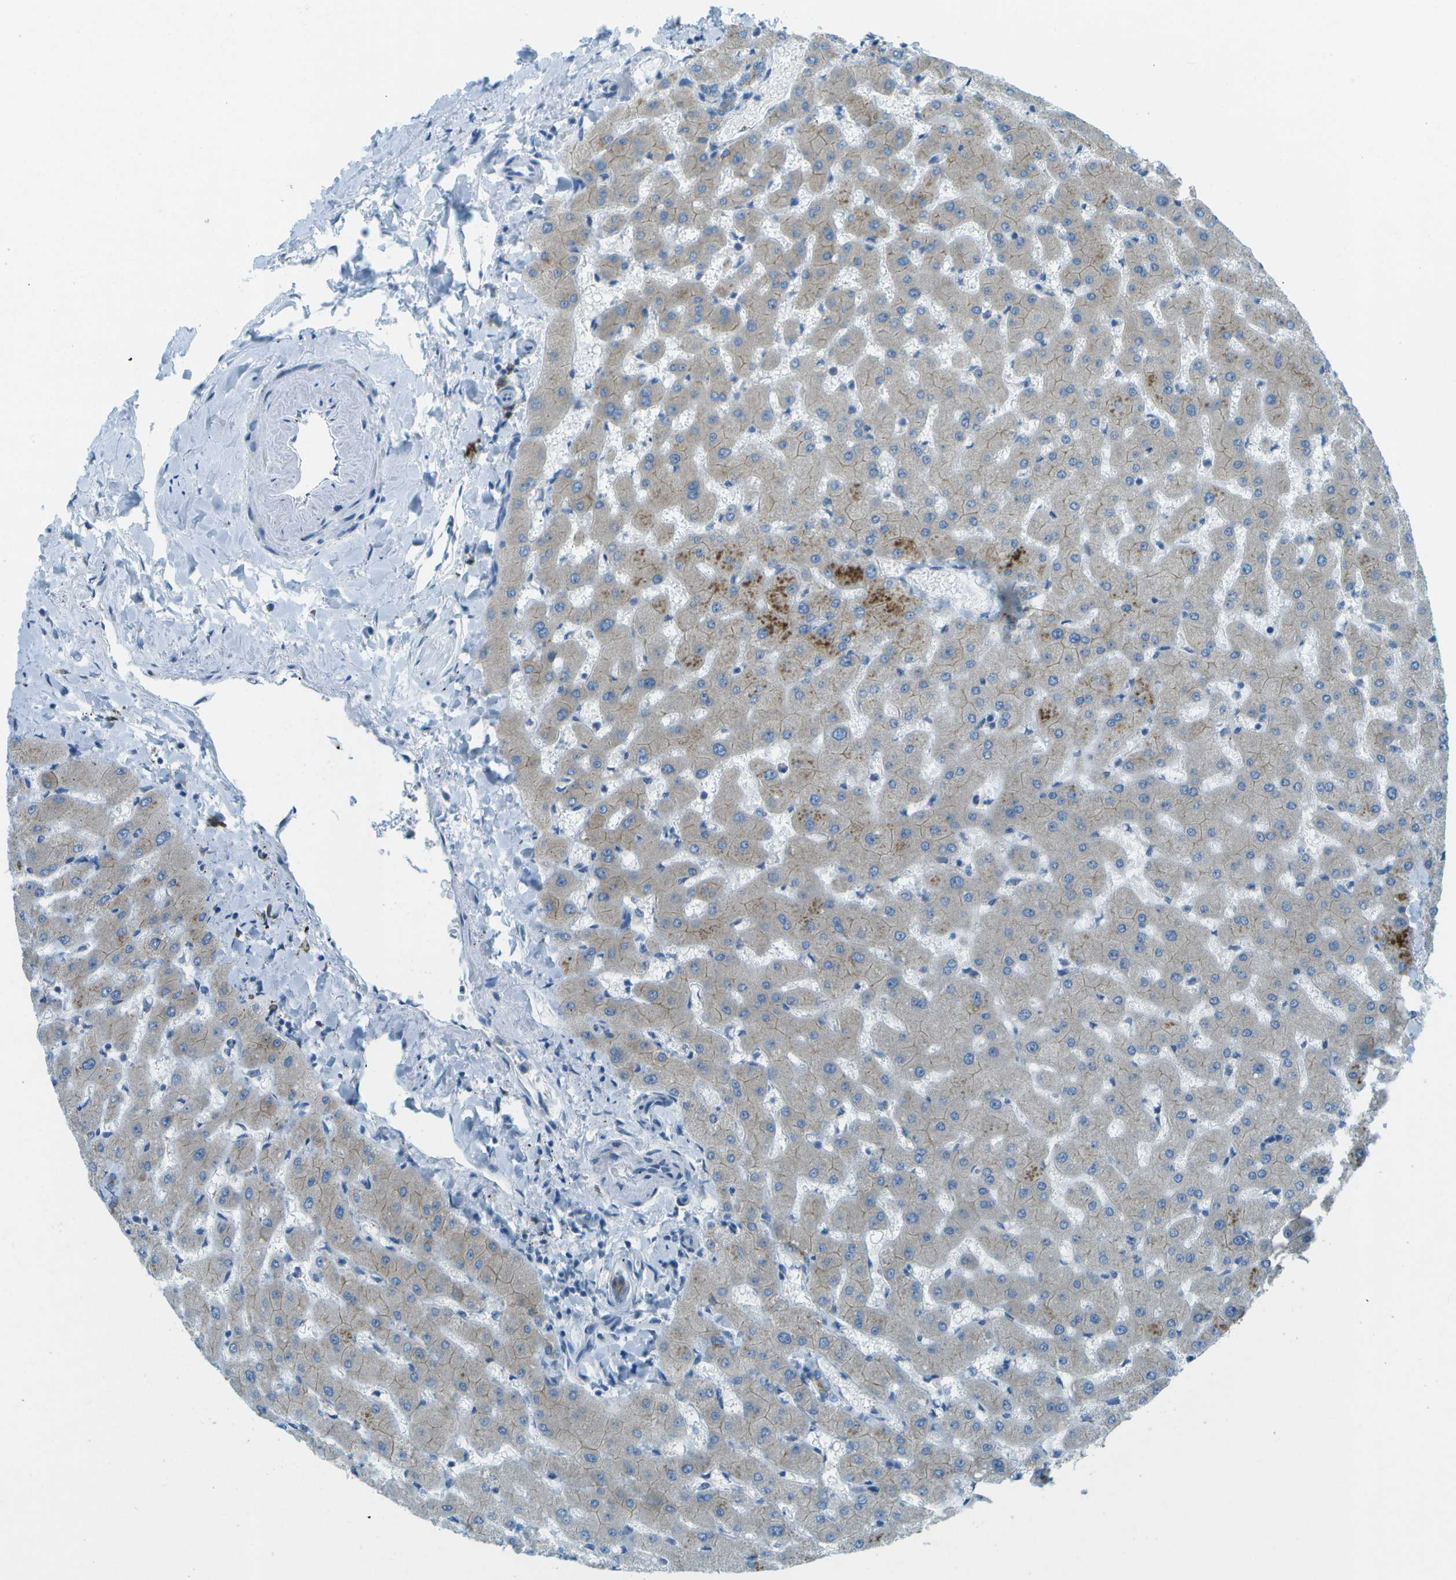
{"staining": {"intensity": "negative", "quantity": "none", "location": "none"}, "tissue": "liver", "cell_type": "Cholangiocytes", "image_type": "normal", "snomed": [{"axis": "morphology", "description": "Normal tissue, NOS"}, {"axis": "topography", "description": "Liver"}], "caption": "A high-resolution photomicrograph shows immunohistochemistry staining of unremarkable liver, which shows no significant expression in cholangiocytes. Nuclei are stained in blue.", "gene": "KCTD3", "patient": {"sex": "female", "age": 63}}